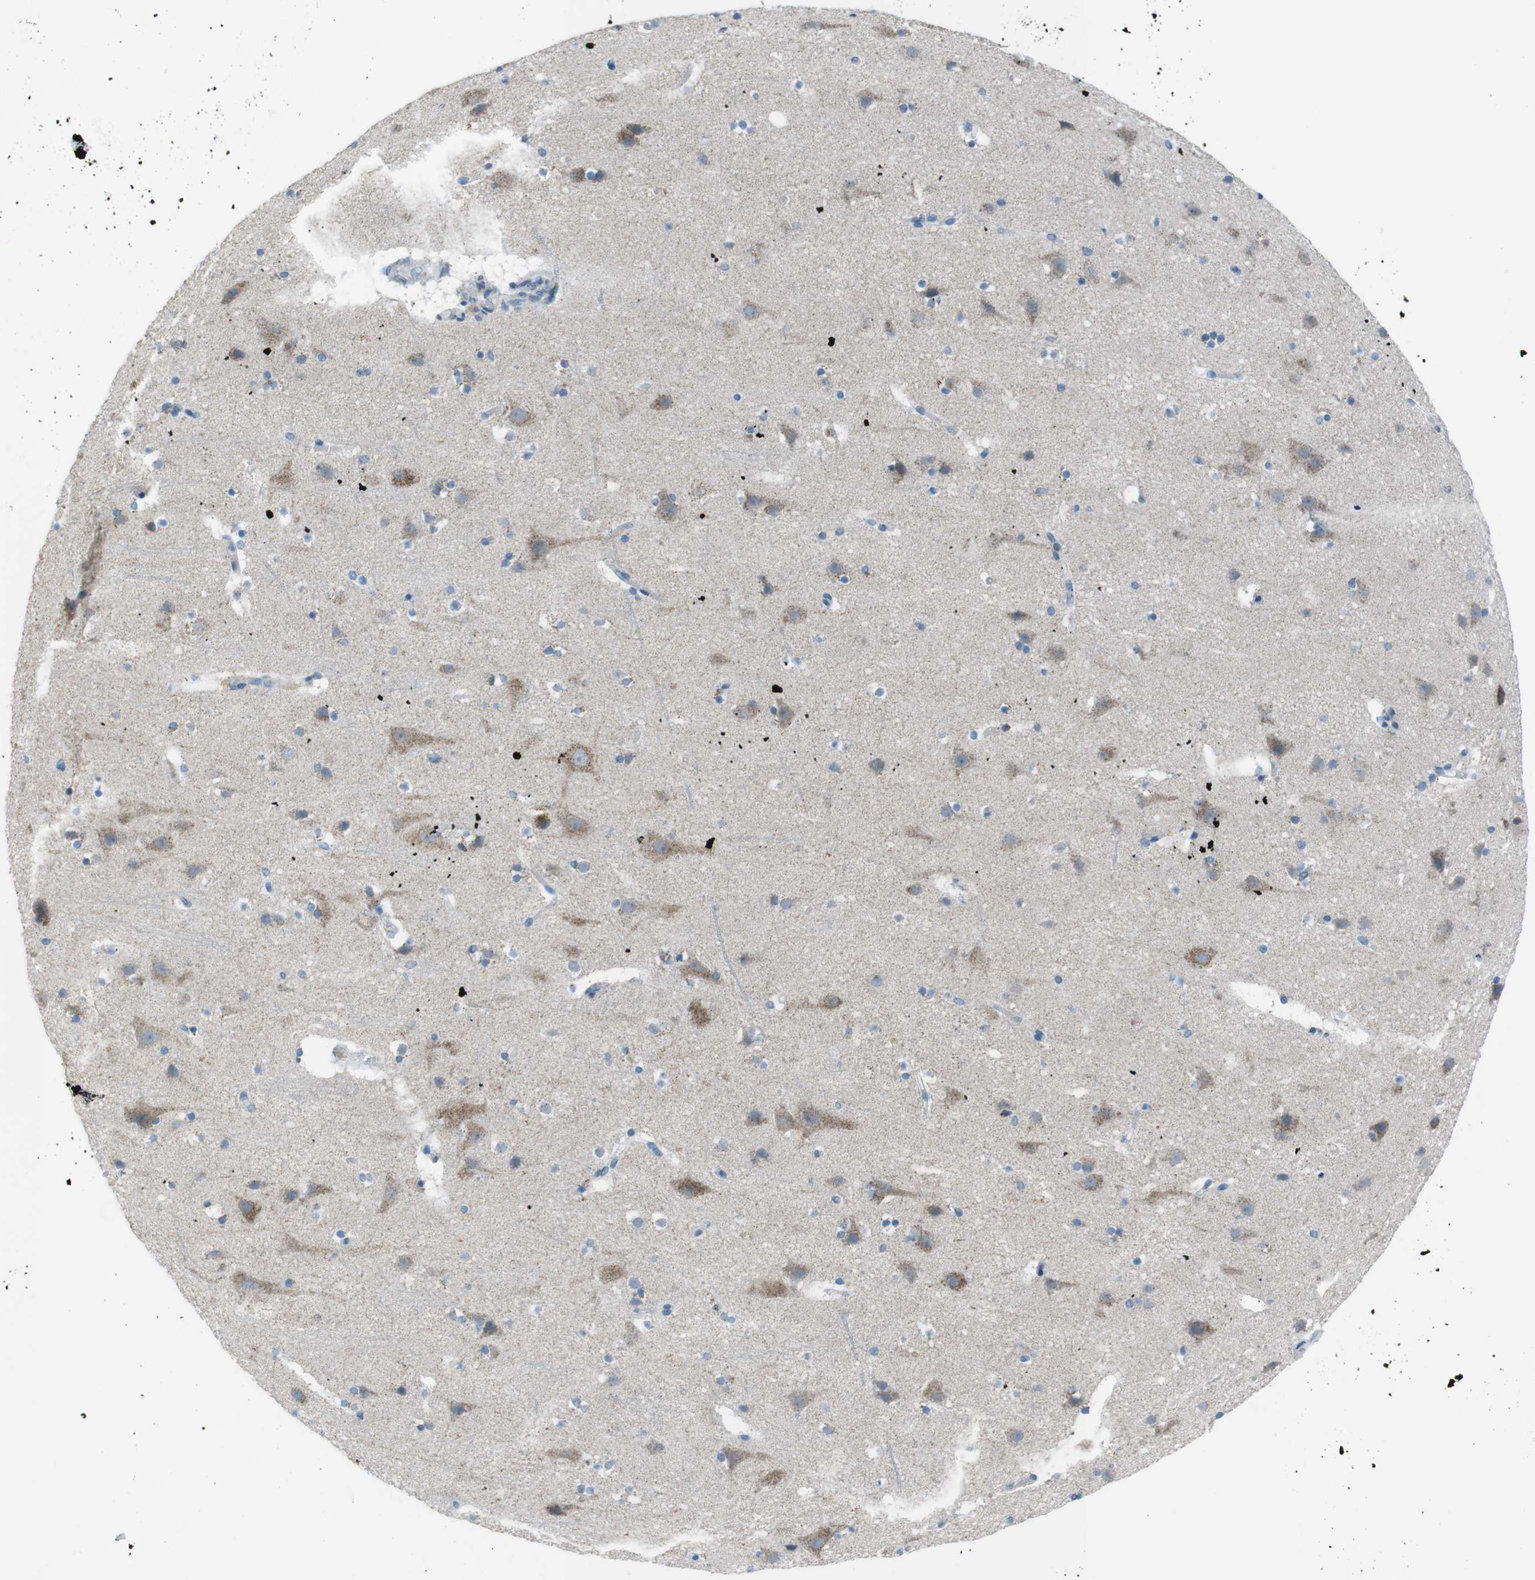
{"staining": {"intensity": "negative", "quantity": "none", "location": "none"}, "tissue": "cerebral cortex", "cell_type": "Endothelial cells", "image_type": "normal", "snomed": [{"axis": "morphology", "description": "Normal tissue, NOS"}, {"axis": "topography", "description": "Cerebral cortex"}], "caption": "Immunohistochemical staining of normal human cerebral cortex shows no significant expression in endothelial cells. Brightfield microscopy of immunohistochemistry (IHC) stained with DAB (brown) and hematoxylin (blue), captured at high magnification.", "gene": "DNAJA3", "patient": {"sex": "male", "age": 45}}